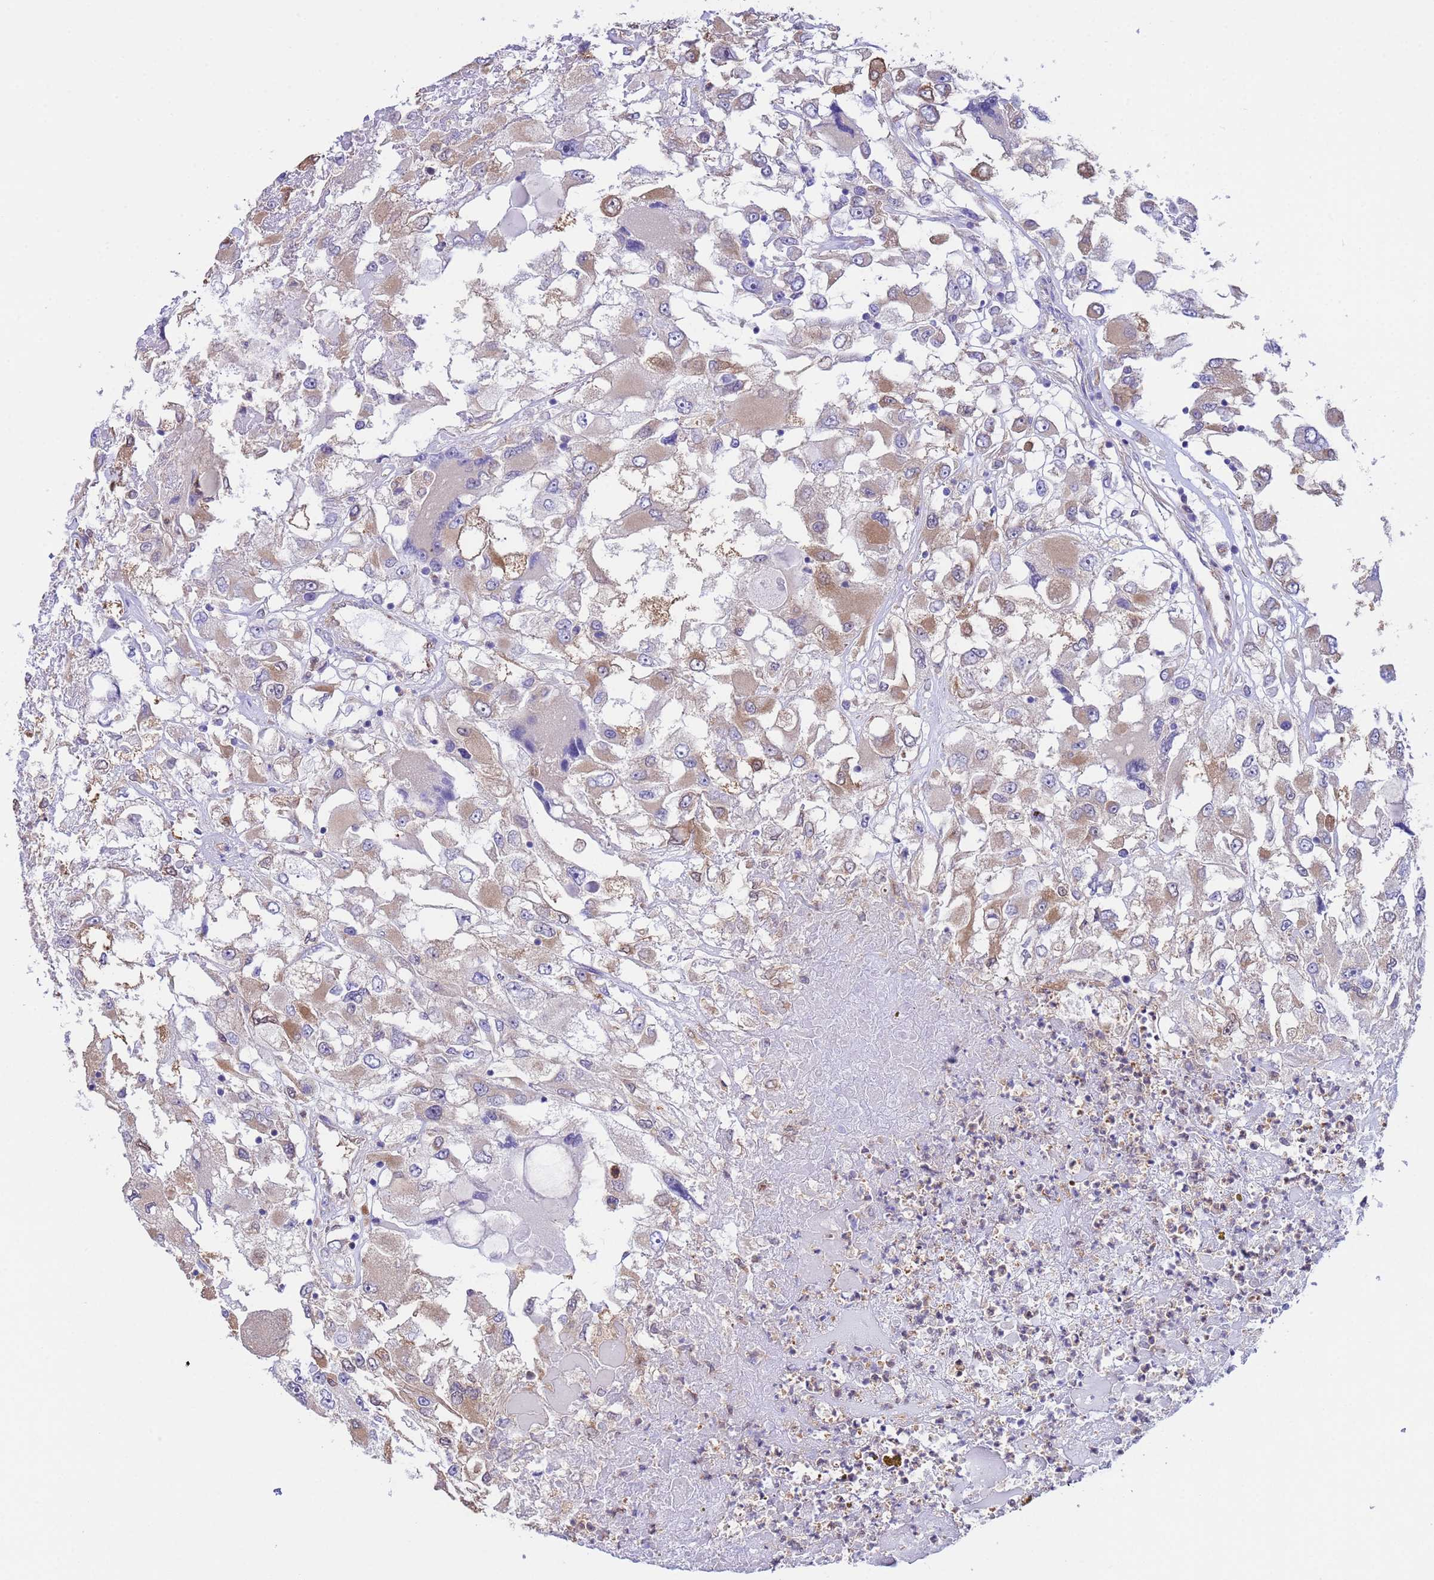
{"staining": {"intensity": "moderate", "quantity": "<25%", "location": "cytoplasmic/membranous"}, "tissue": "renal cancer", "cell_type": "Tumor cells", "image_type": "cancer", "snomed": [{"axis": "morphology", "description": "Adenocarcinoma, NOS"}, {"axis": "topography", "description": "Kidney"}], "caption": "Immunohistochemistry of human adenocarcinoma (renal) displays low levels of moderate cytoplasmic/membranous positivity in approximately <25% of tumor cells.", "gene": "C6orf47", "patient": {"sex": "female", "age": 52}}